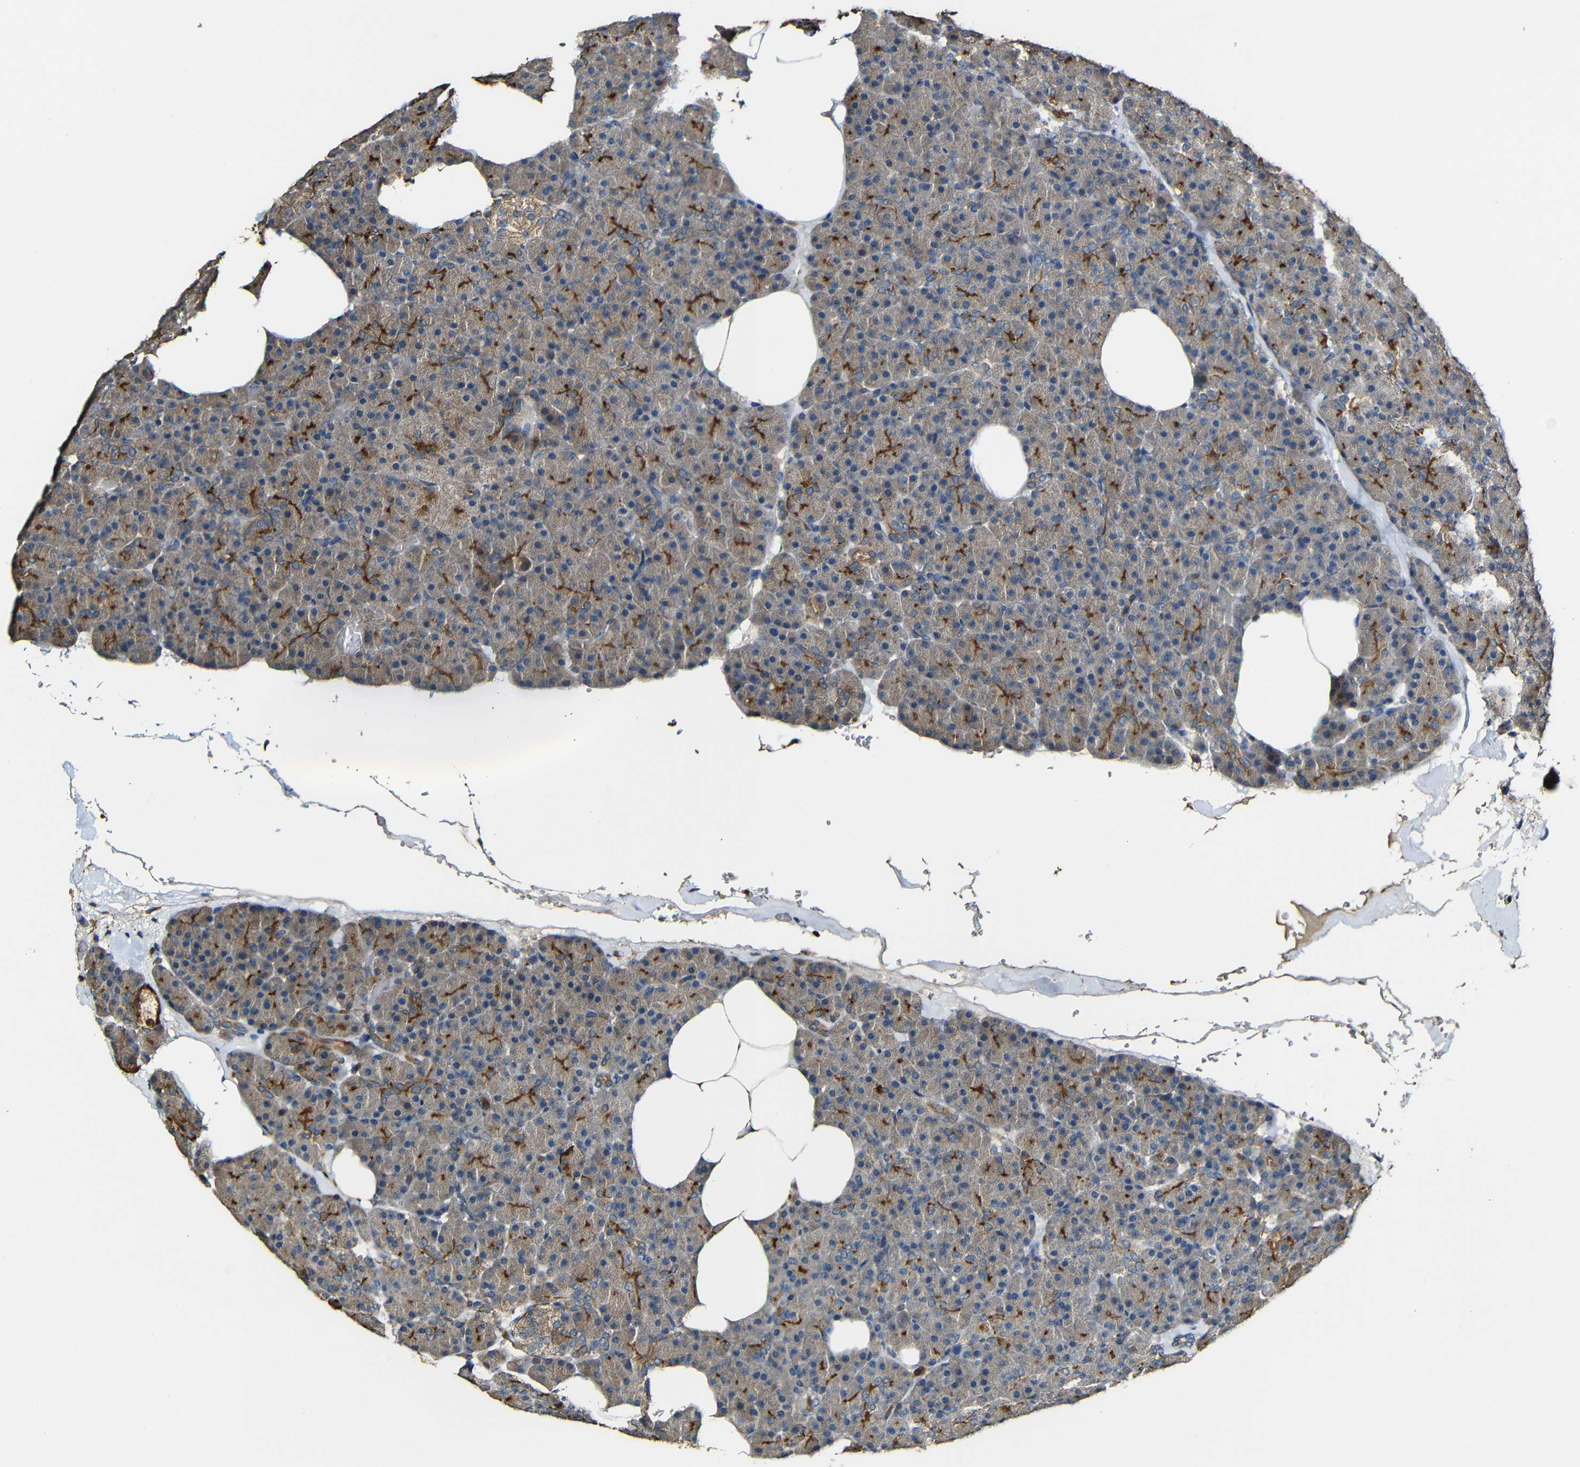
{"staining": {"intensity": "moderate", "quantity": ">75%", "location": "cytoplasmic/membranous"}, "tissue": "pancreas", "cell_type": "Exocrine glandular cells", "image_type": "normal", "snomed": [{"axis": "morphology", "description": "Normal tissue, NOS"}, {"axis": "topography", "description": "Pancreas"}], "caption": "IHC (DAB) staining of benign pancreas exhibits moderate cytoplasmic/membranous protein positivity in about >75% of exocrine glandular cells. The staining was performed using DAB (3,3'-diaminobenzidine), with brown indicating positive protein expression. Nuclei are stained blue with hematoxylin.", "gene": "CASP8", "patient": {"sex": "female", "age": 35}}